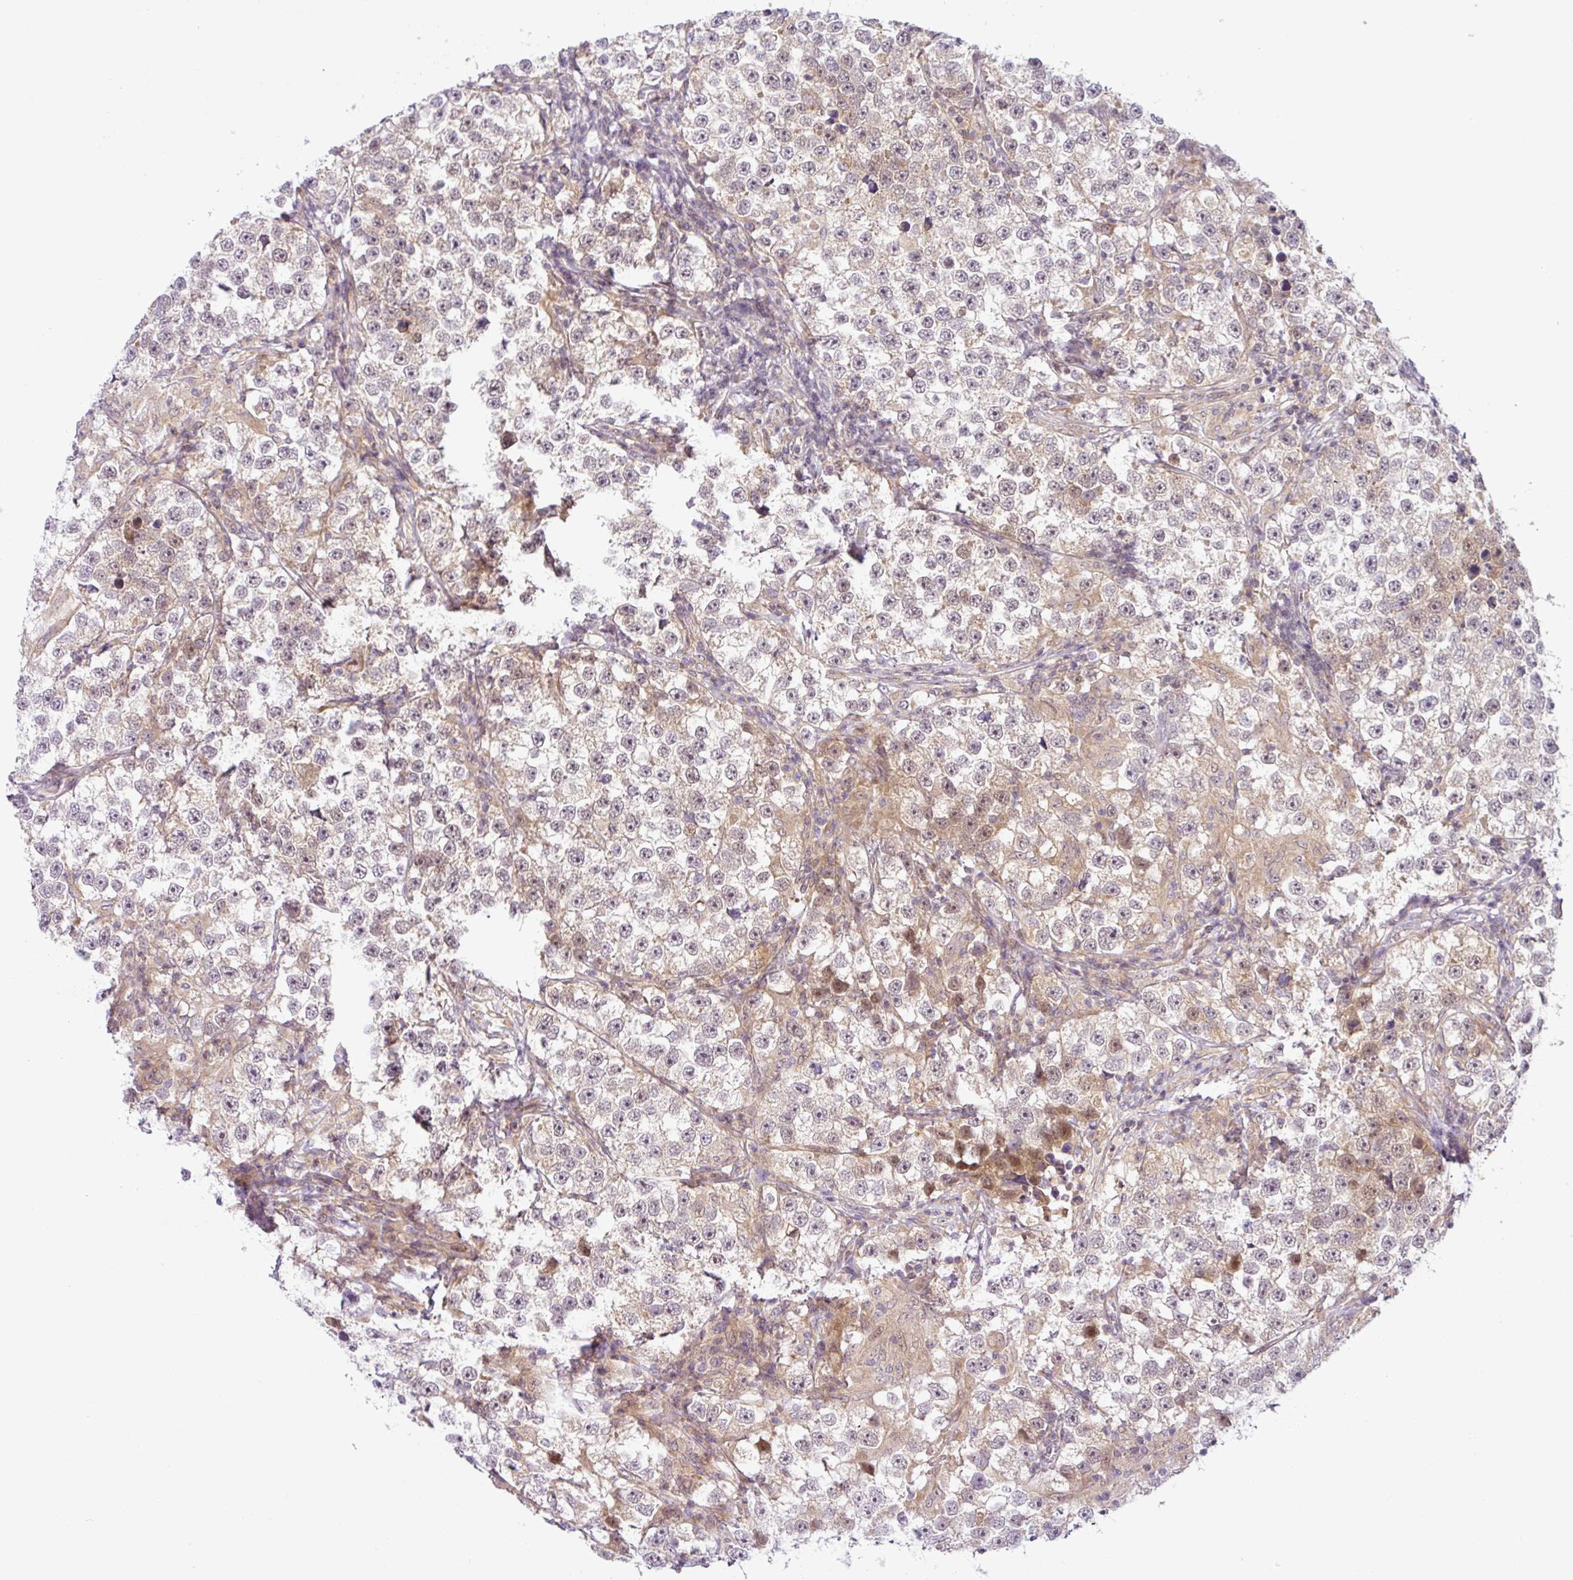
{"staining": {"intensity": "negative", "quantity": "none", "location": "none"}, "tissue": "testis cancer", "cell_type": "Tumor cells", "image_type": "cancer", "snomed": [{"axis": "morphology", "description": "Seminoma, NOS"}, {"axis": "topography", "description": "Testis"}], "caption": "The micrograph shows no significant positivity in tumor cells of testis seminoma. (DAB immunohistochemistry (IHC) with hematoxylin counter stain).", "gene": "NDUFB2", "patient": {"sex": "male", "age": 46}}